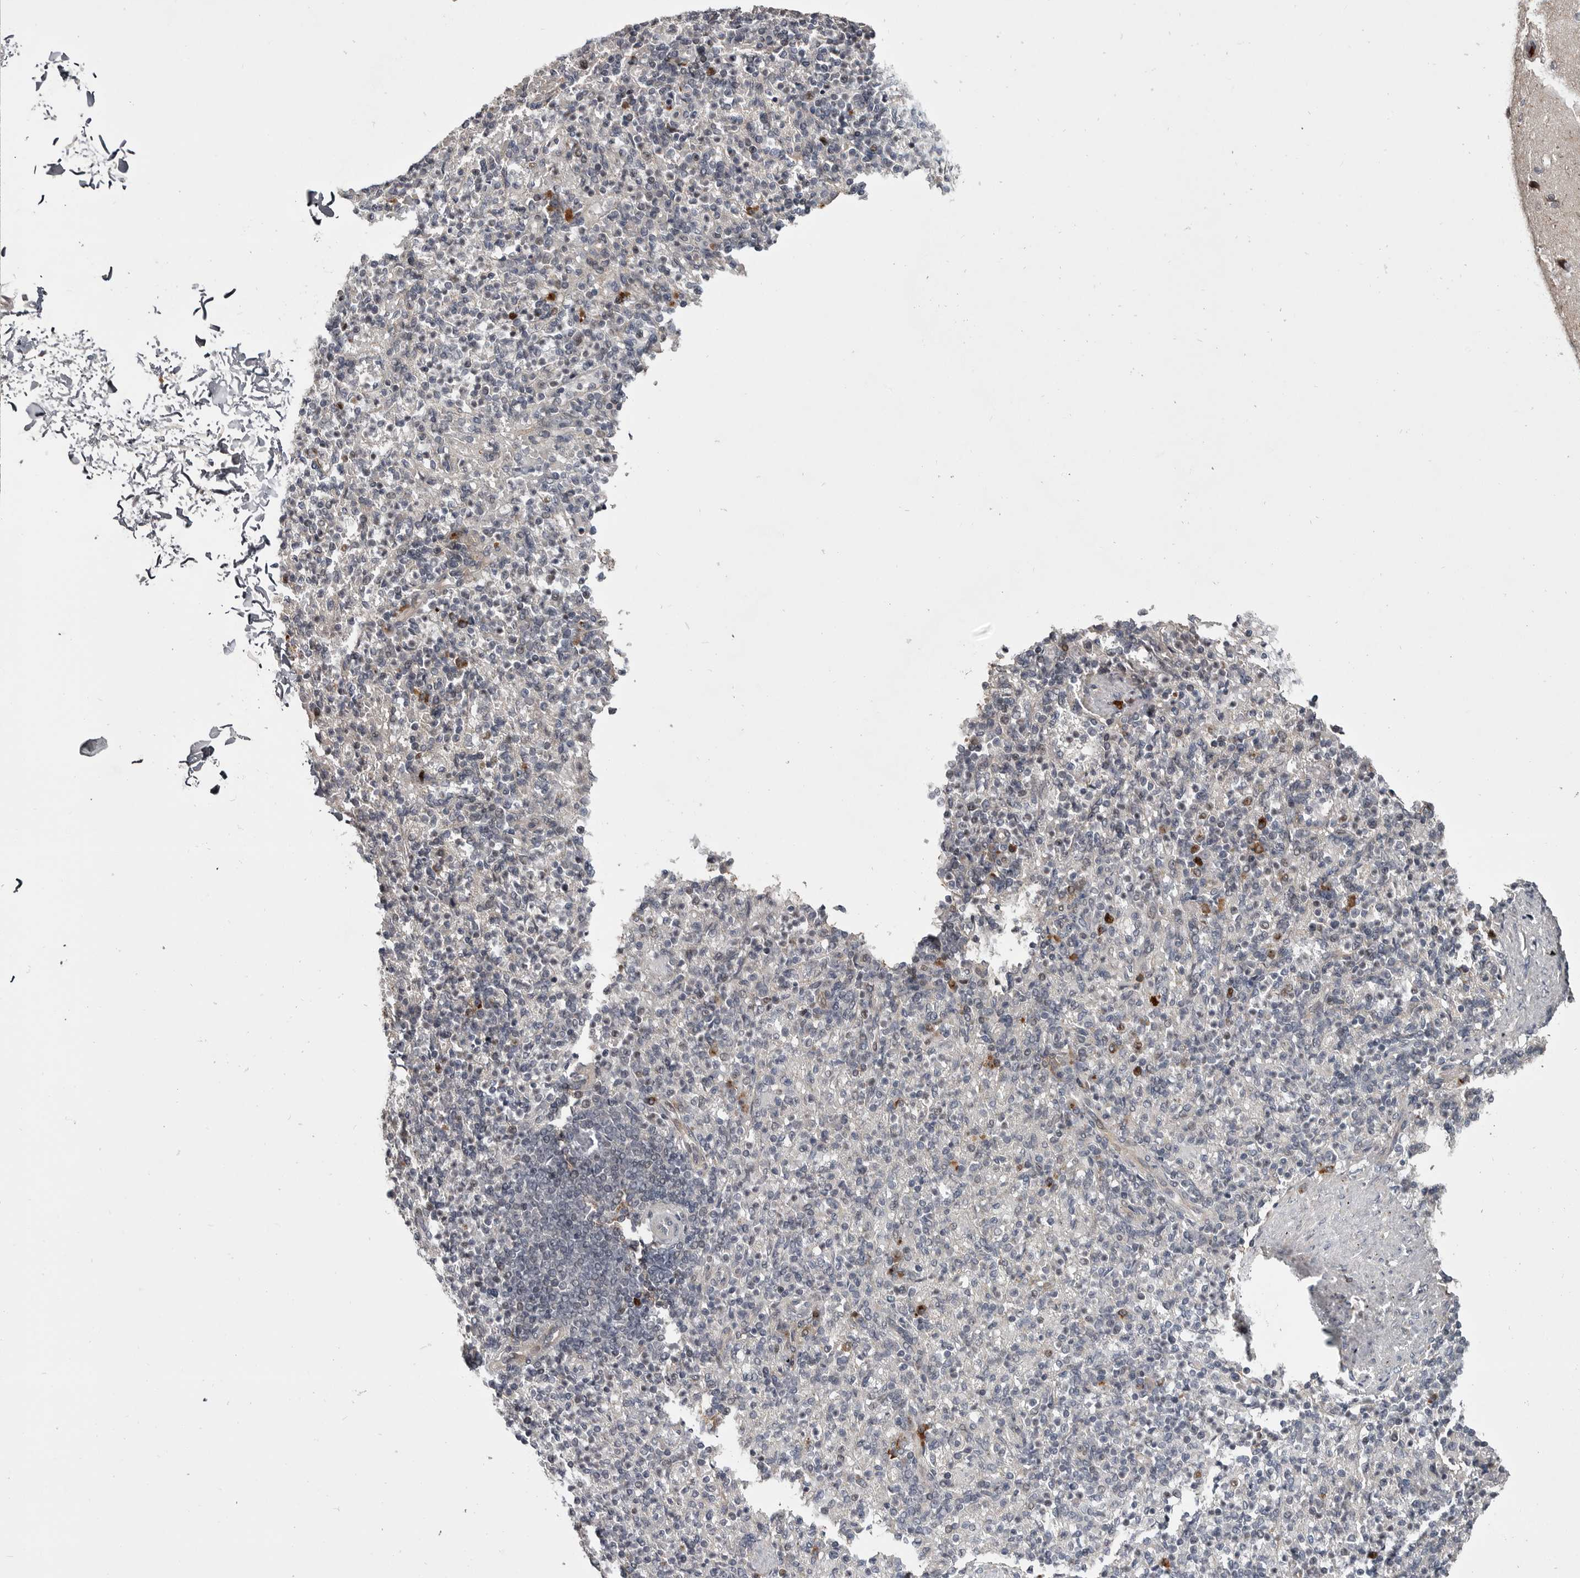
{"staining": {"intensity": "strong", "quantity": "<25%", "location": "cytoplasmic/membranous,nuclear"}, "tissue": "spleen", "cell_type": "Cells in red pulp", "image_type": "normal", "snomed": [{"axis": "morphology", "description": "Normal tissue, NOS"}, {"axis": "topography", "description": "Spleen"}], "caption": "Immunohistochemistry image of normal spleen: human spleen stained using IHC shows medium levels of strong protein expression localized specifically in the cytoplasmic/membranous,nuclear of cells in red pulp, appearing as a cytoplasmic/membranous,nuclear brown color.", "gene": "ZNF277", "patient": {"sex": "female", "age": 74}}